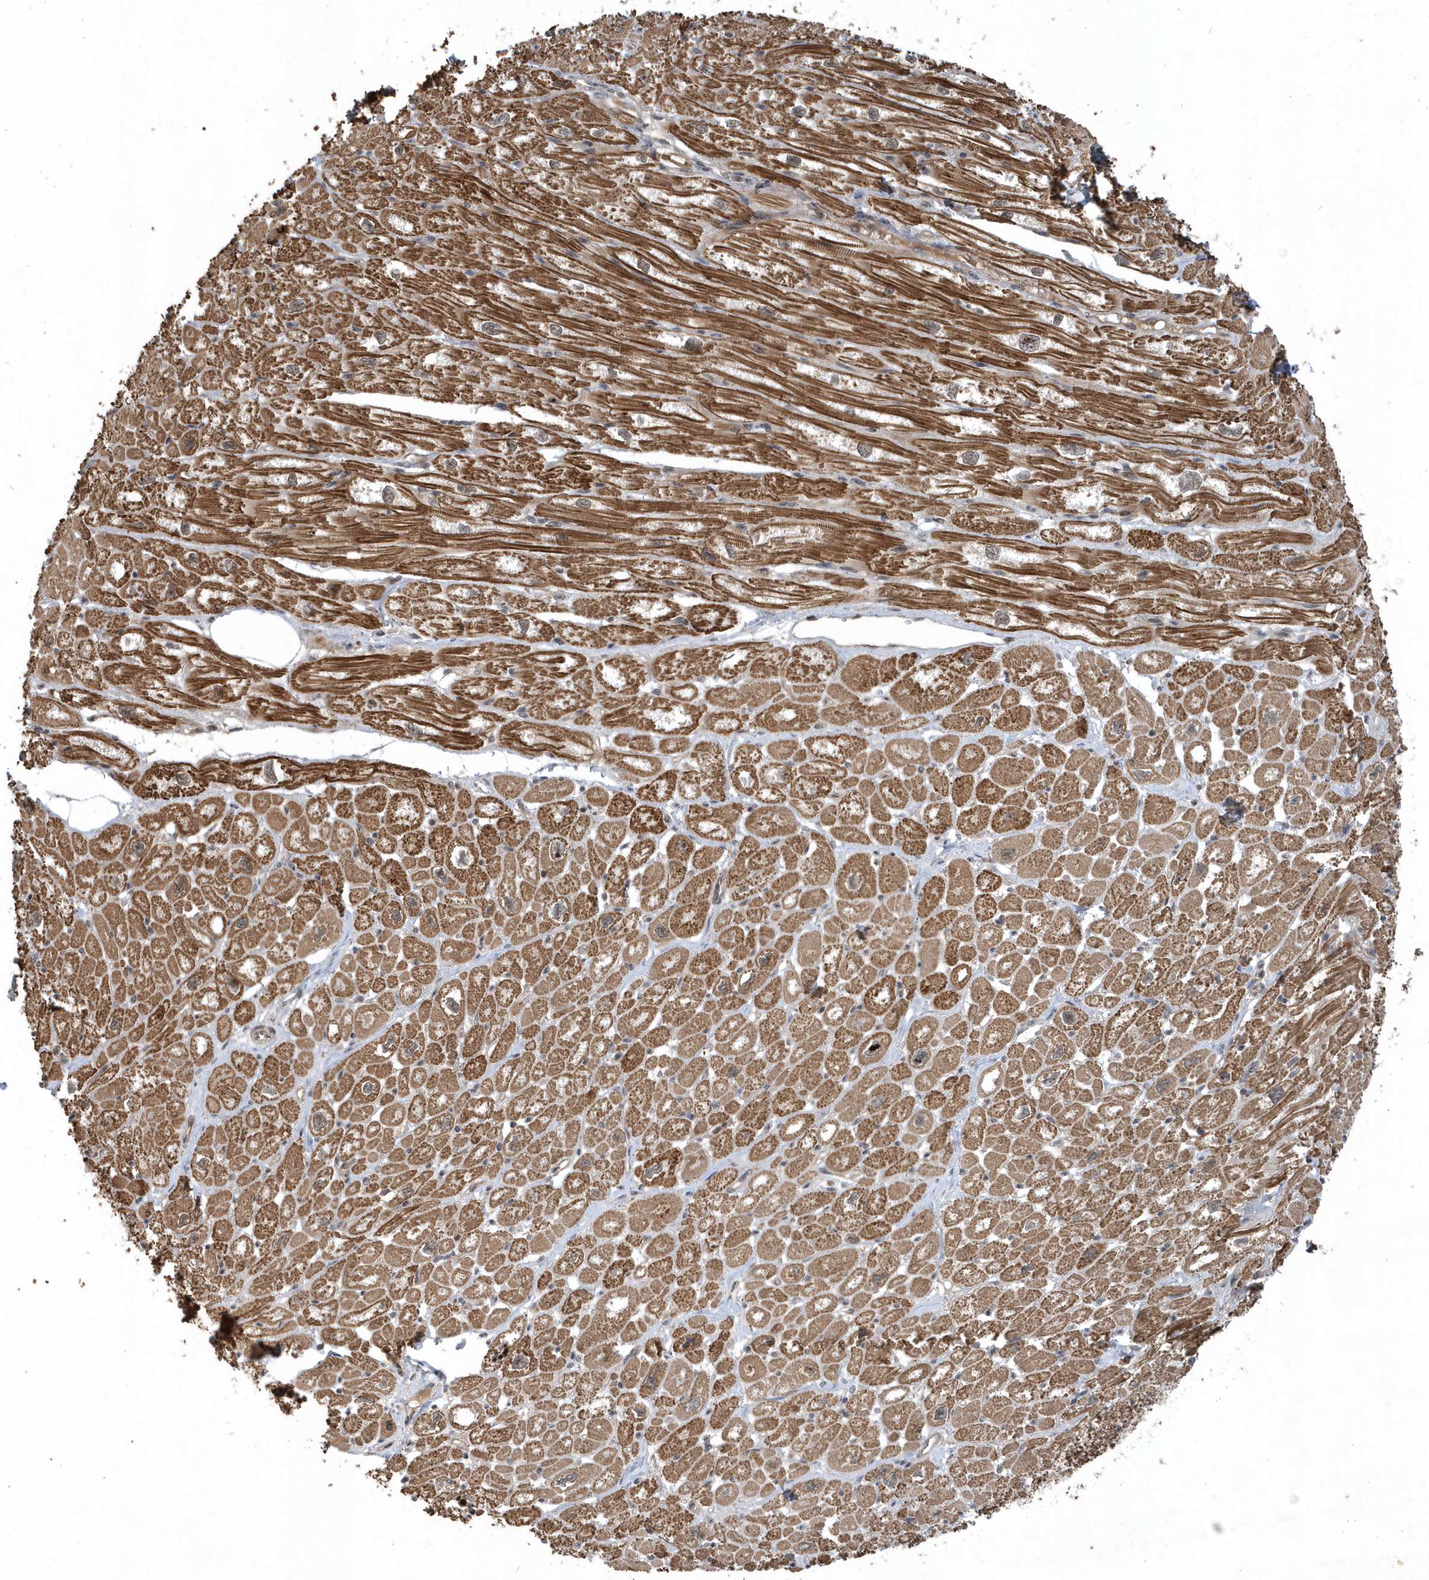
{"staining": {"intensity": "moderate", "quantity": ">75%", "location": "cytoplasmic/membranous"}, "tissue": "heart muscle", "cell_type": "Cardiomyocytes", "image_type": "normal", "snomed": [{"axis": "morphology", "description": "Normal tissue, NOS"}, {"axis": "topography", "description": "Heart"}], "caption": "An image of heart muscle stained for a protein demonstrates moderate cytoplasmic/membranous brown staining in cardiomyocytes. Nuclei are stained in blue.", "gene": "QTRT2", "patient": {"sex": "male", "age": 50}}